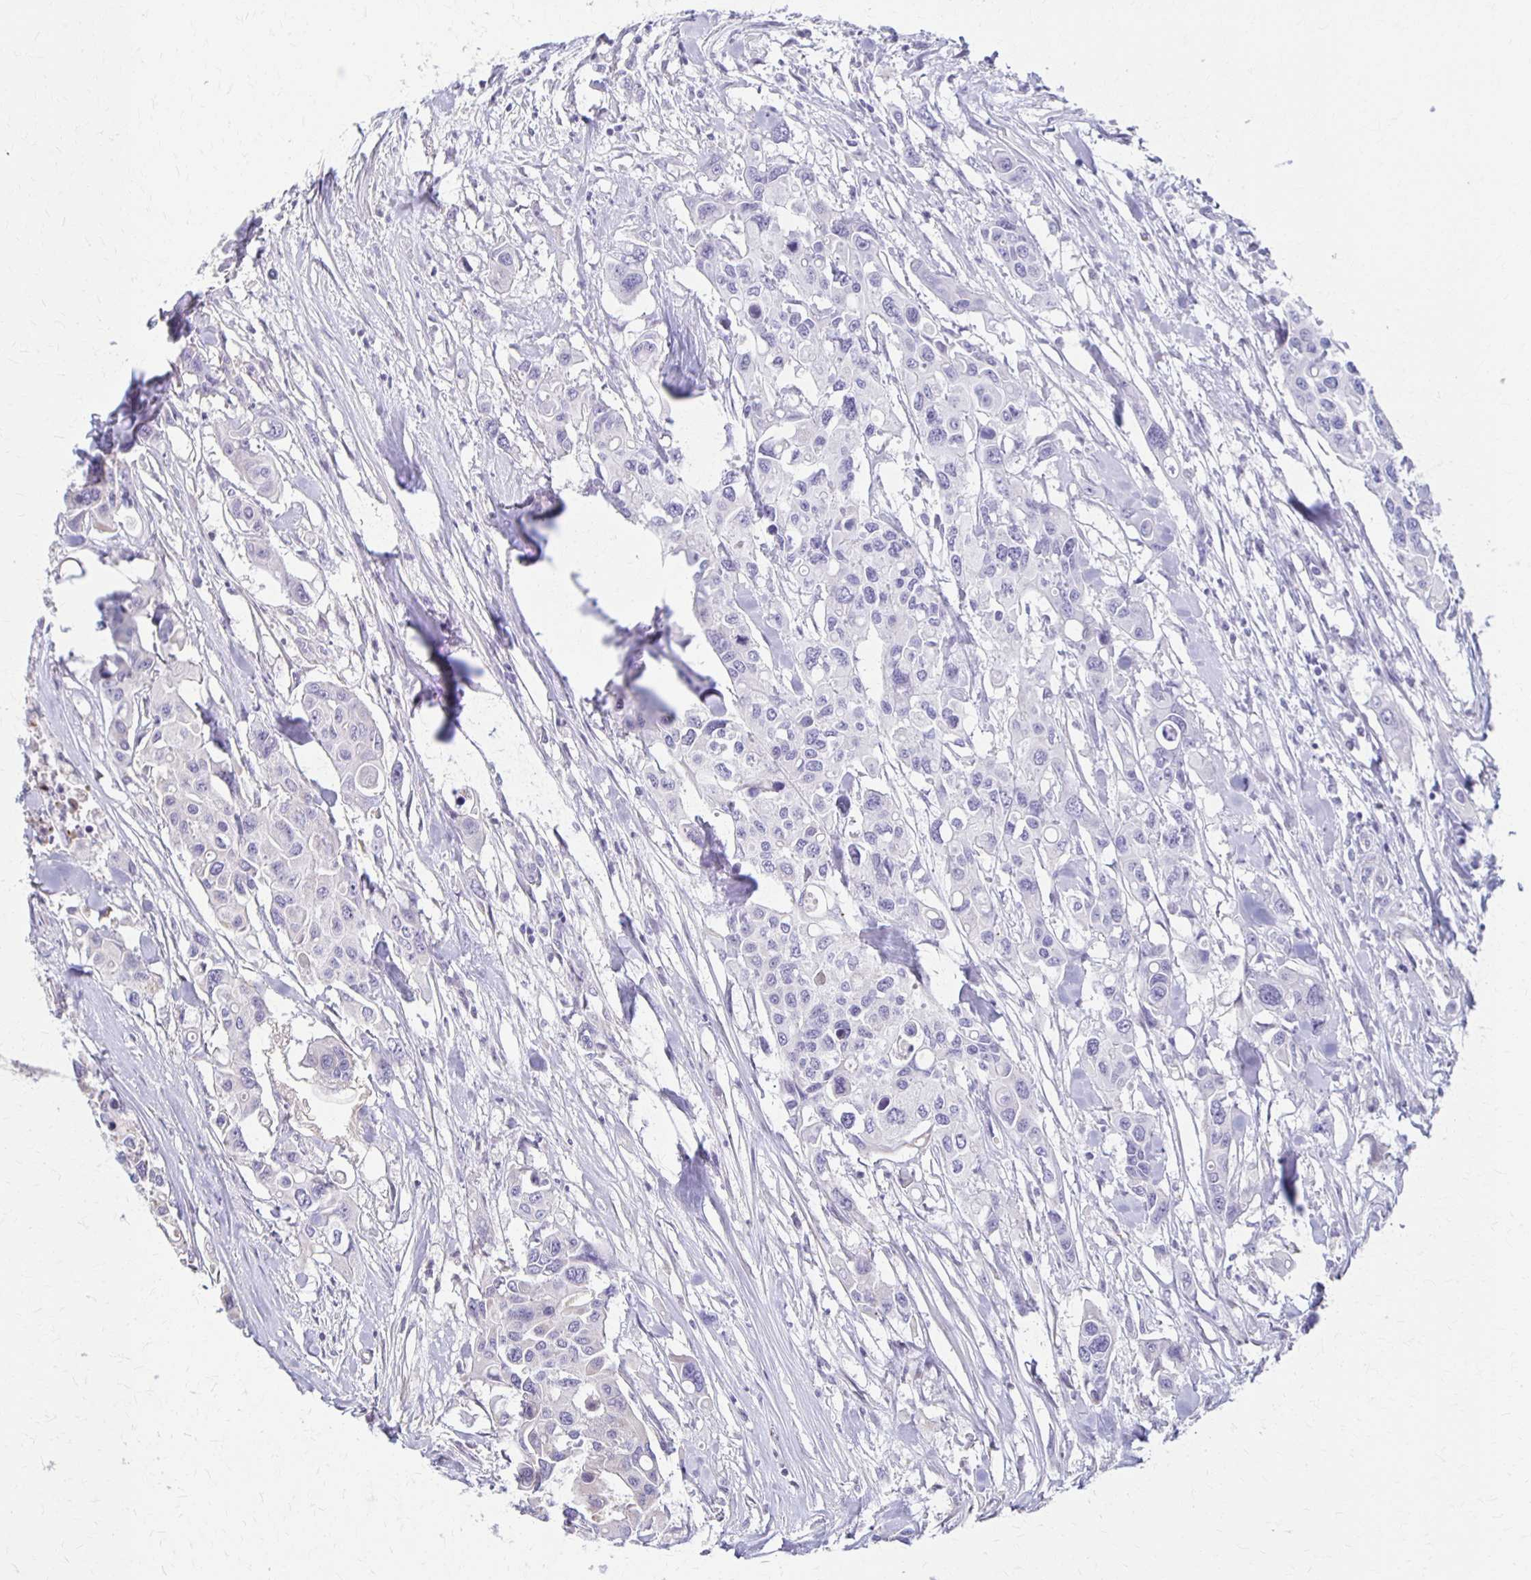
{"staining": {"intensity": "negative", "quantity": "none", "location": "none"}, "tissue": "colorectal cancer", "cell_type": "Tumor cells", "image_type": "cancer", "snomed": [{"axis": "morphology", "description": "Adenocarcinoma, NOS"}, {"axis": "topography", "description": "Colon"}], "caption": "This is an immunohistochemistry (IHC) histopathology image of human colorectal adenocarcinoma. There is no expression in tumor cells.", "gene": "EIF4EBP2", "patient": {"sex": "male", "age": 77}}